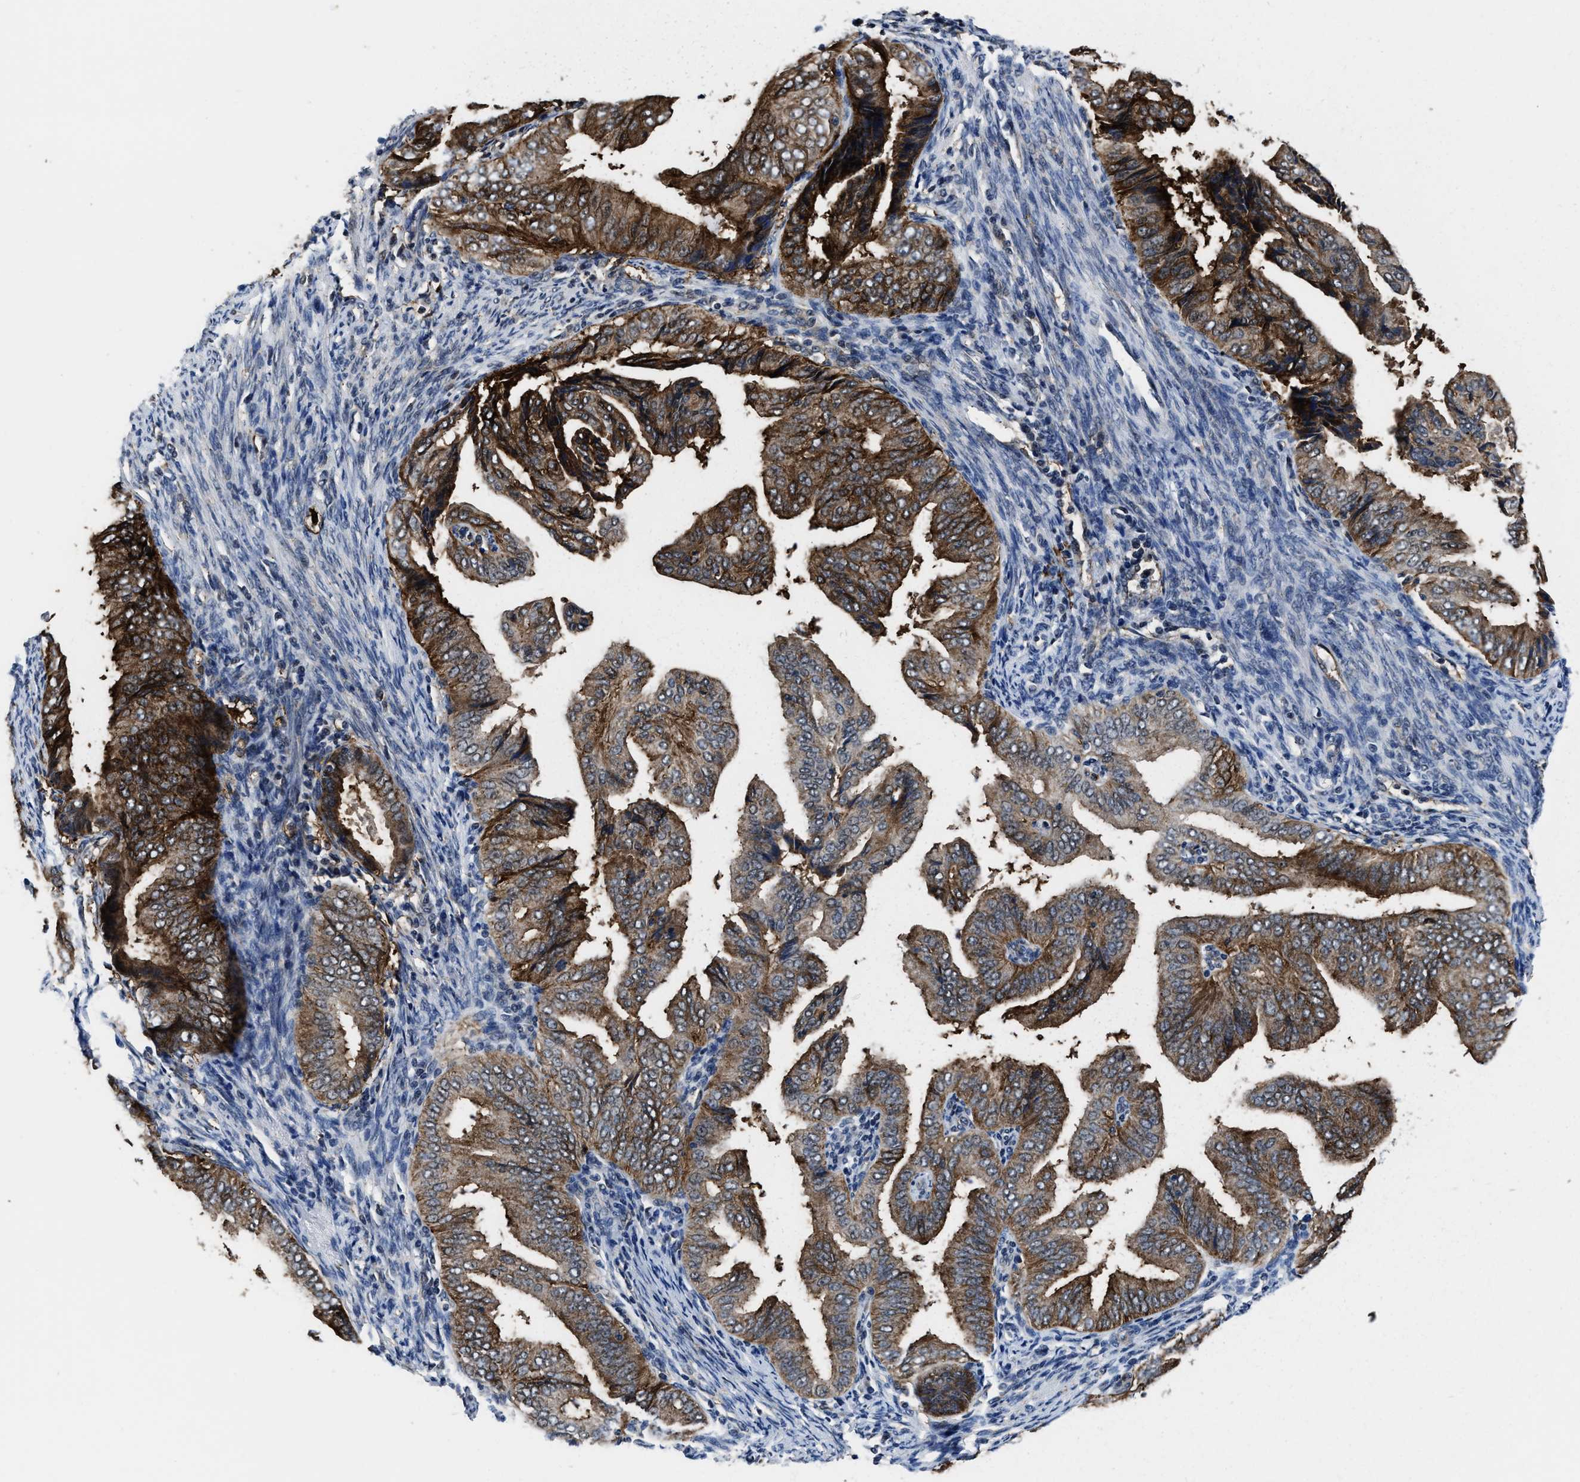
{"staining": {"intensity": "strong", "quantity": ">75%", "location": "cytoplasmic/membranous"}, "tissue": "endometrial cancer", "cell_type": "Tumor cells", "image_type": "cancer", "snomed": [{"axis": "morphology", "description": "Adenocarcinoma, NOS"}, {"axis": "topography", "description": "Endometrium"}], "caption": "A brown stain highlights strong cytoplasmic/membranous expression of a protein in adenocarcinoma (endometrial) tumor cells. Nuclei are stained in blue.", "gene": "MARCKSL1", "patient": {"sex": "female", "age": 58}}